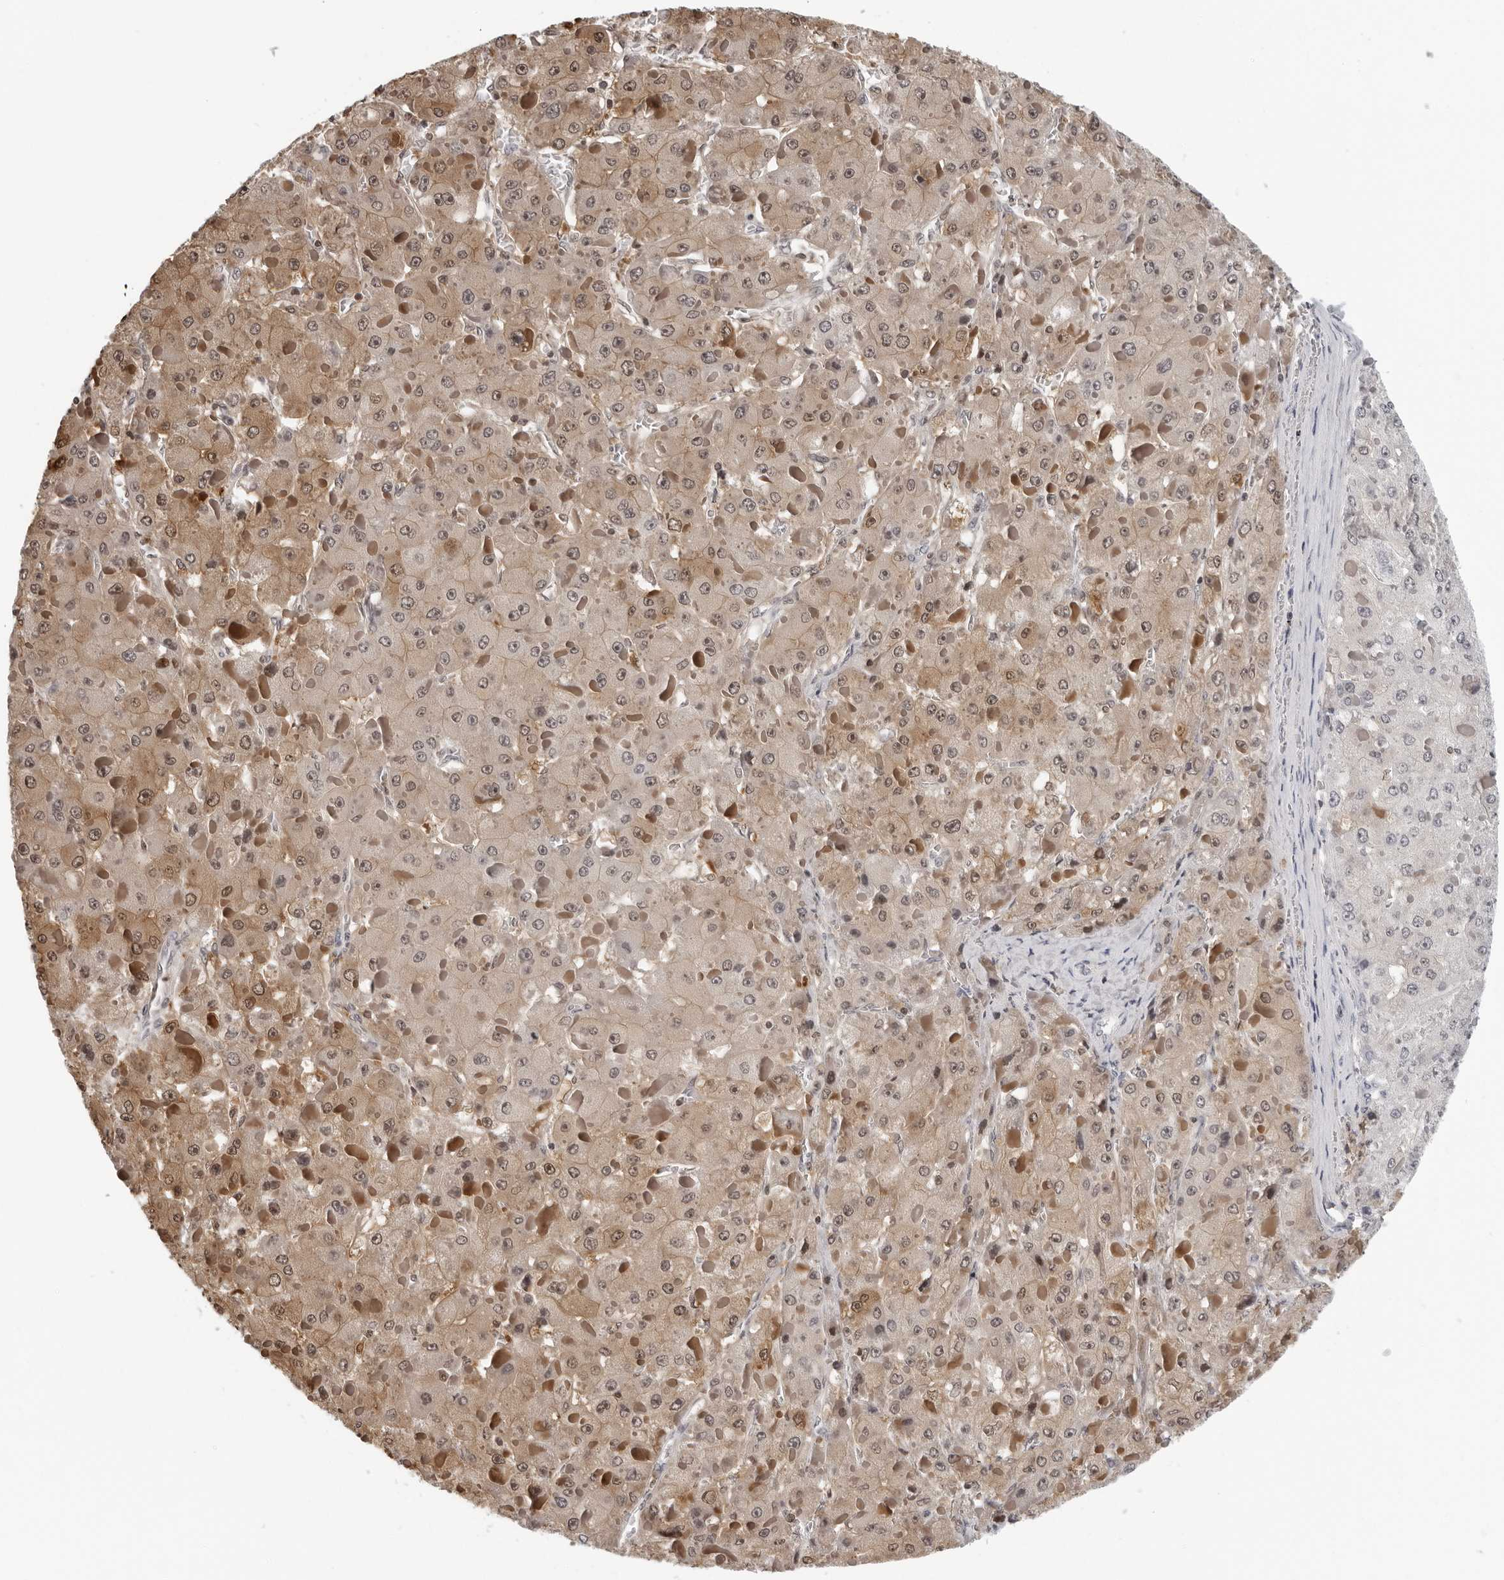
{"staining": {"intensity": "moderate", "quantity": ">75%", "location": "cytoplasmic/membranous,nuclear"}, "tissue": "liver cancer", "cell_type": "Tumor cells", "image_type": "cancer", "snomed": [{"axis": "morphology", "description": "Carcinoma, Hepatocellular, NOS"}, {"axis": "topography", "description": "Liver"}], "caption": "Liver cancer tissue shows moderate cytoplasmic/membranous and nuclear positivity in approximately >75% of tumor cells", "gene": "HSPH1", "patient": {"sex": "female", "age": 73}}